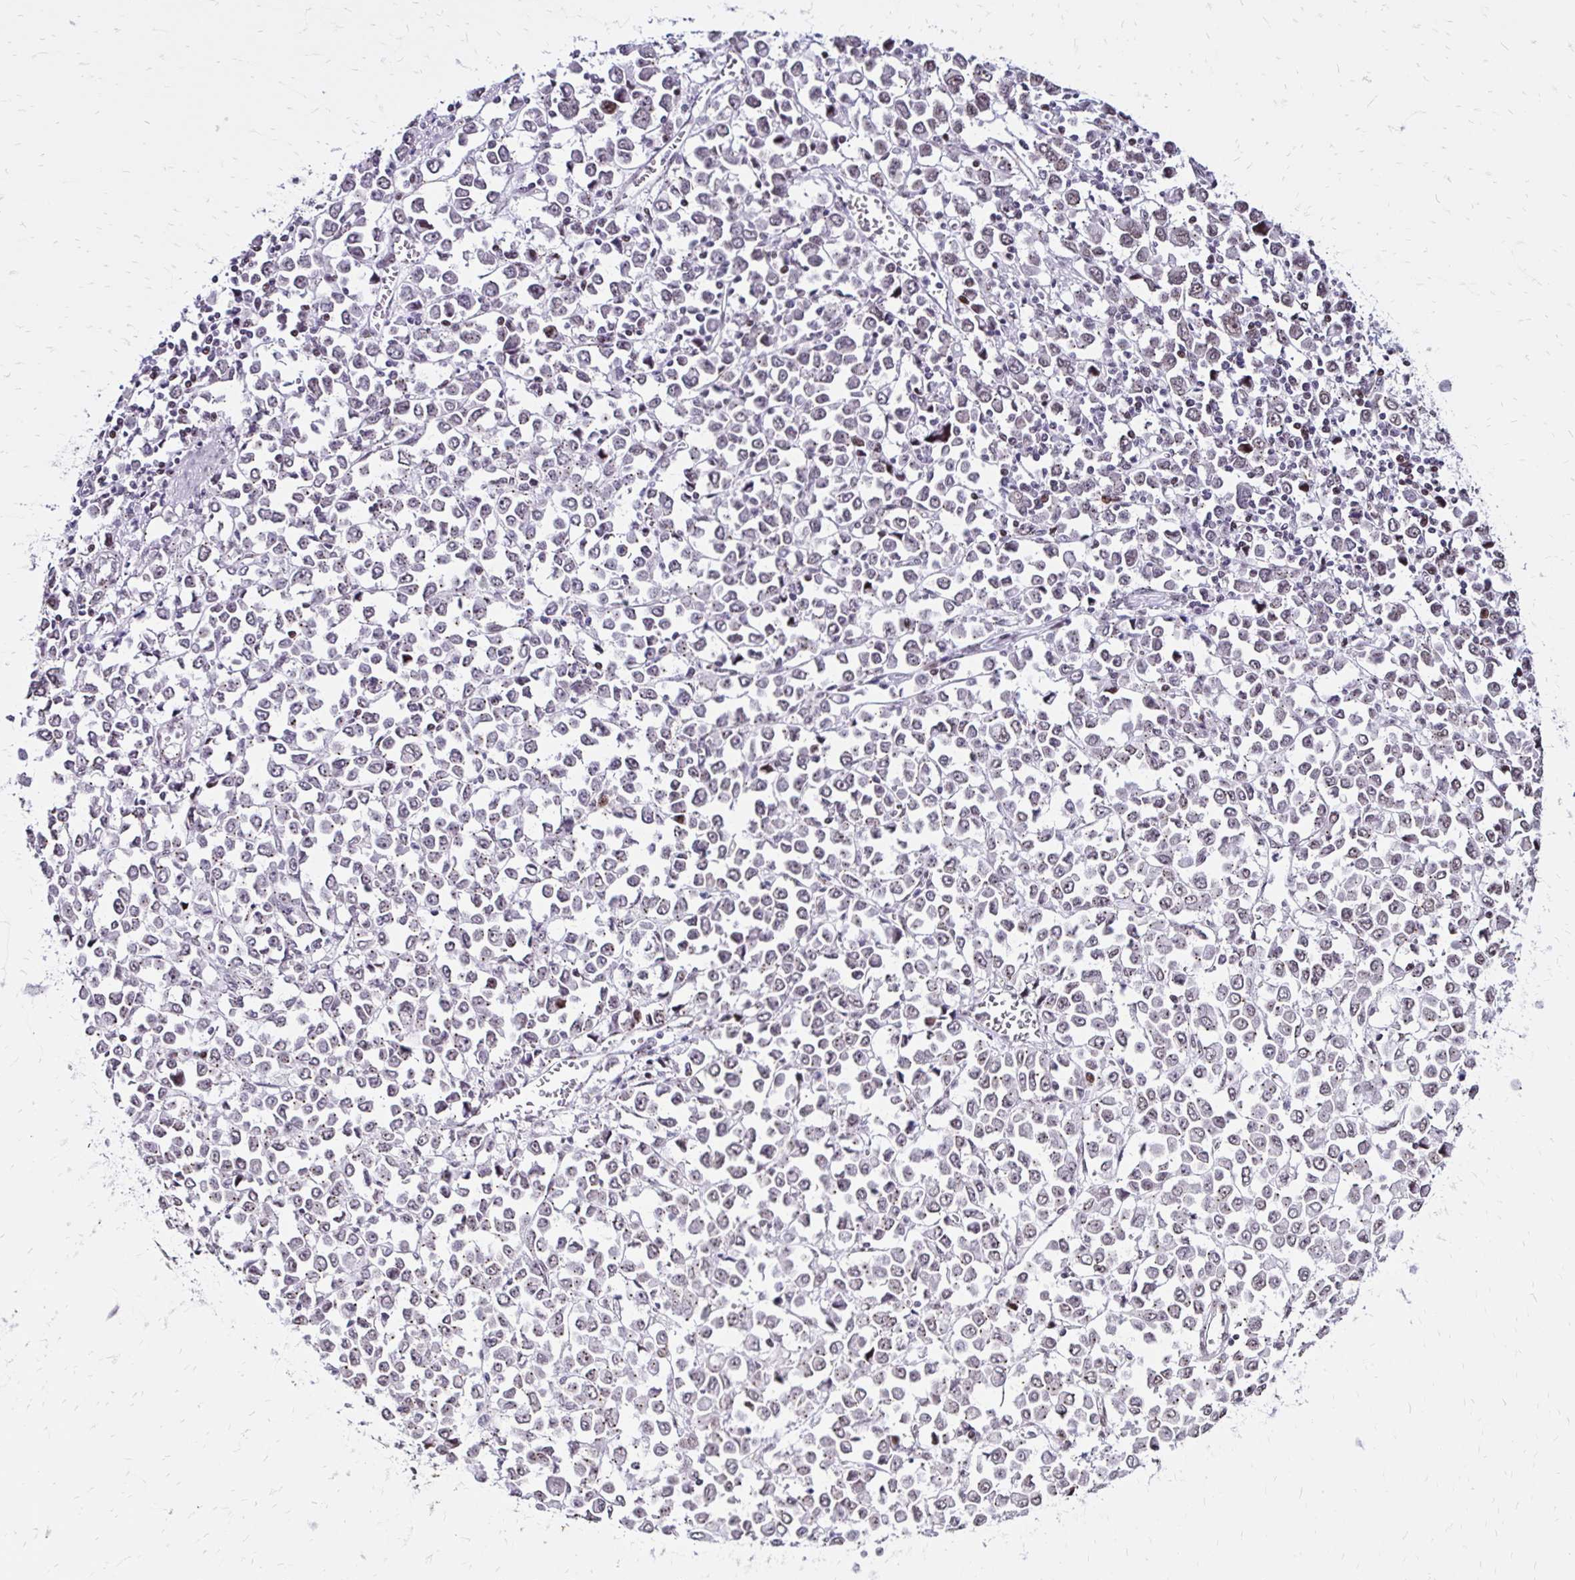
{"staining": {"intensity": "weak", "quantity": "25%-75%", "location": "cytoplasmic/membranous,nuclear"}, "tissue": "stomach cancer", "cell_type": "Tumor cells", "image_type": "cancer", "snomed": [{"axis": "morphology", "description": "Adenocarcinoma, NOS"}, {"axis": "topography", "description": "Stomach, upper"}], "caption": "This is a photomicrograph of IHC staining of stomach cancer, which shows weak staining in the cytoplasmic/membranous and nuclear of tumor cells.", "gene": "TOB1", "patient": {"sex": "male", "age": 70}}